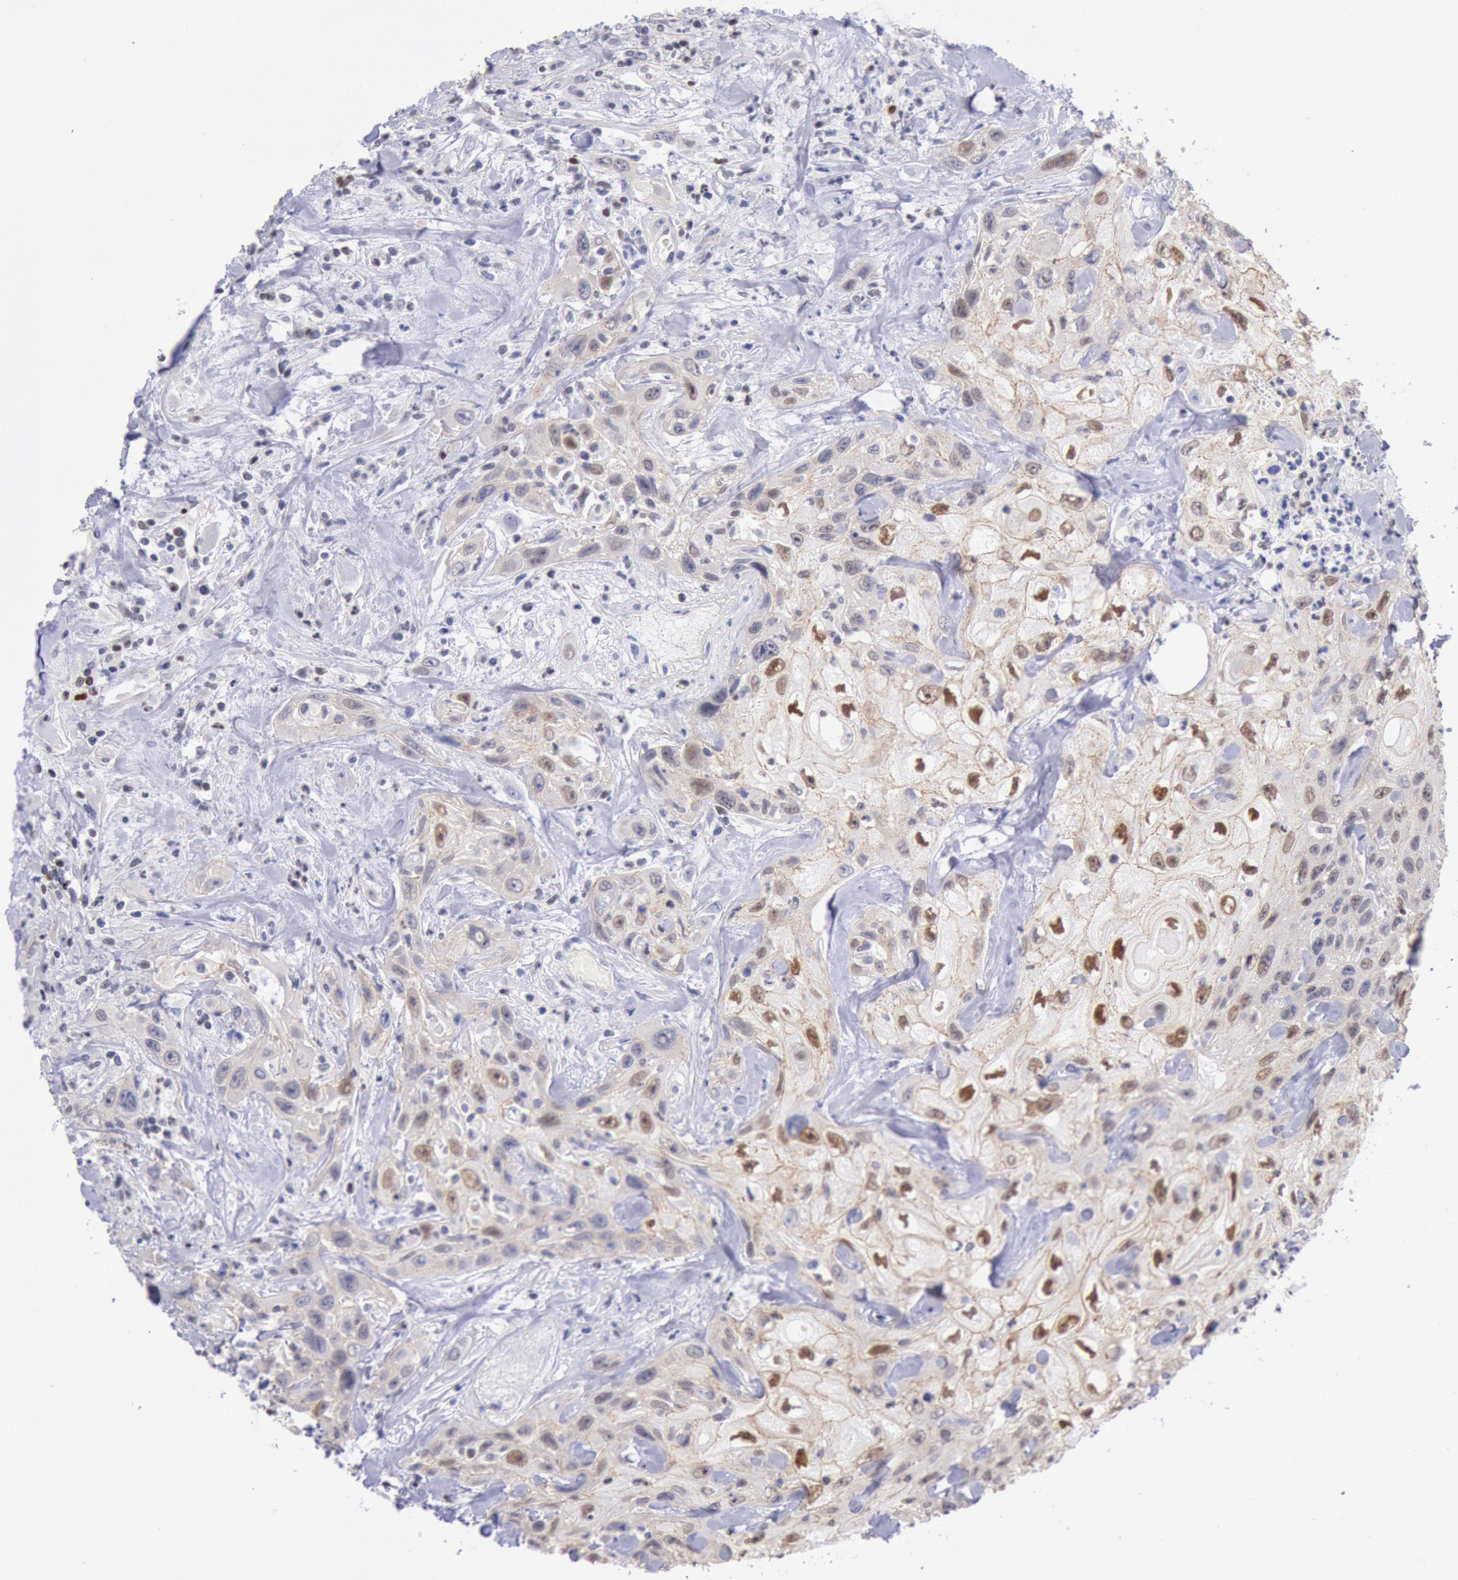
{"staining": {"intensity": "weak", "quantity": ">75%", "location": "cytoplasmic/membranous,nuclear"}, "tissue": "urothelial cancer", "cell_type": "Tumor cells", "image_type": "cancer", "snomed": [{"axis": "morphology", "description": "Urothelial carcinoma, High grade"}, {"axis": "topography", "description": "Urinary bladder"}], "caption": "Protein staining of high-grade urothelial carcinoma tissue shows weak cytoplasmic/membranous and nuclear staining in approximately >75% of tumor cells.", "gene": "RPS6KA5", "patient": {"sex": "female", "age": 84}}